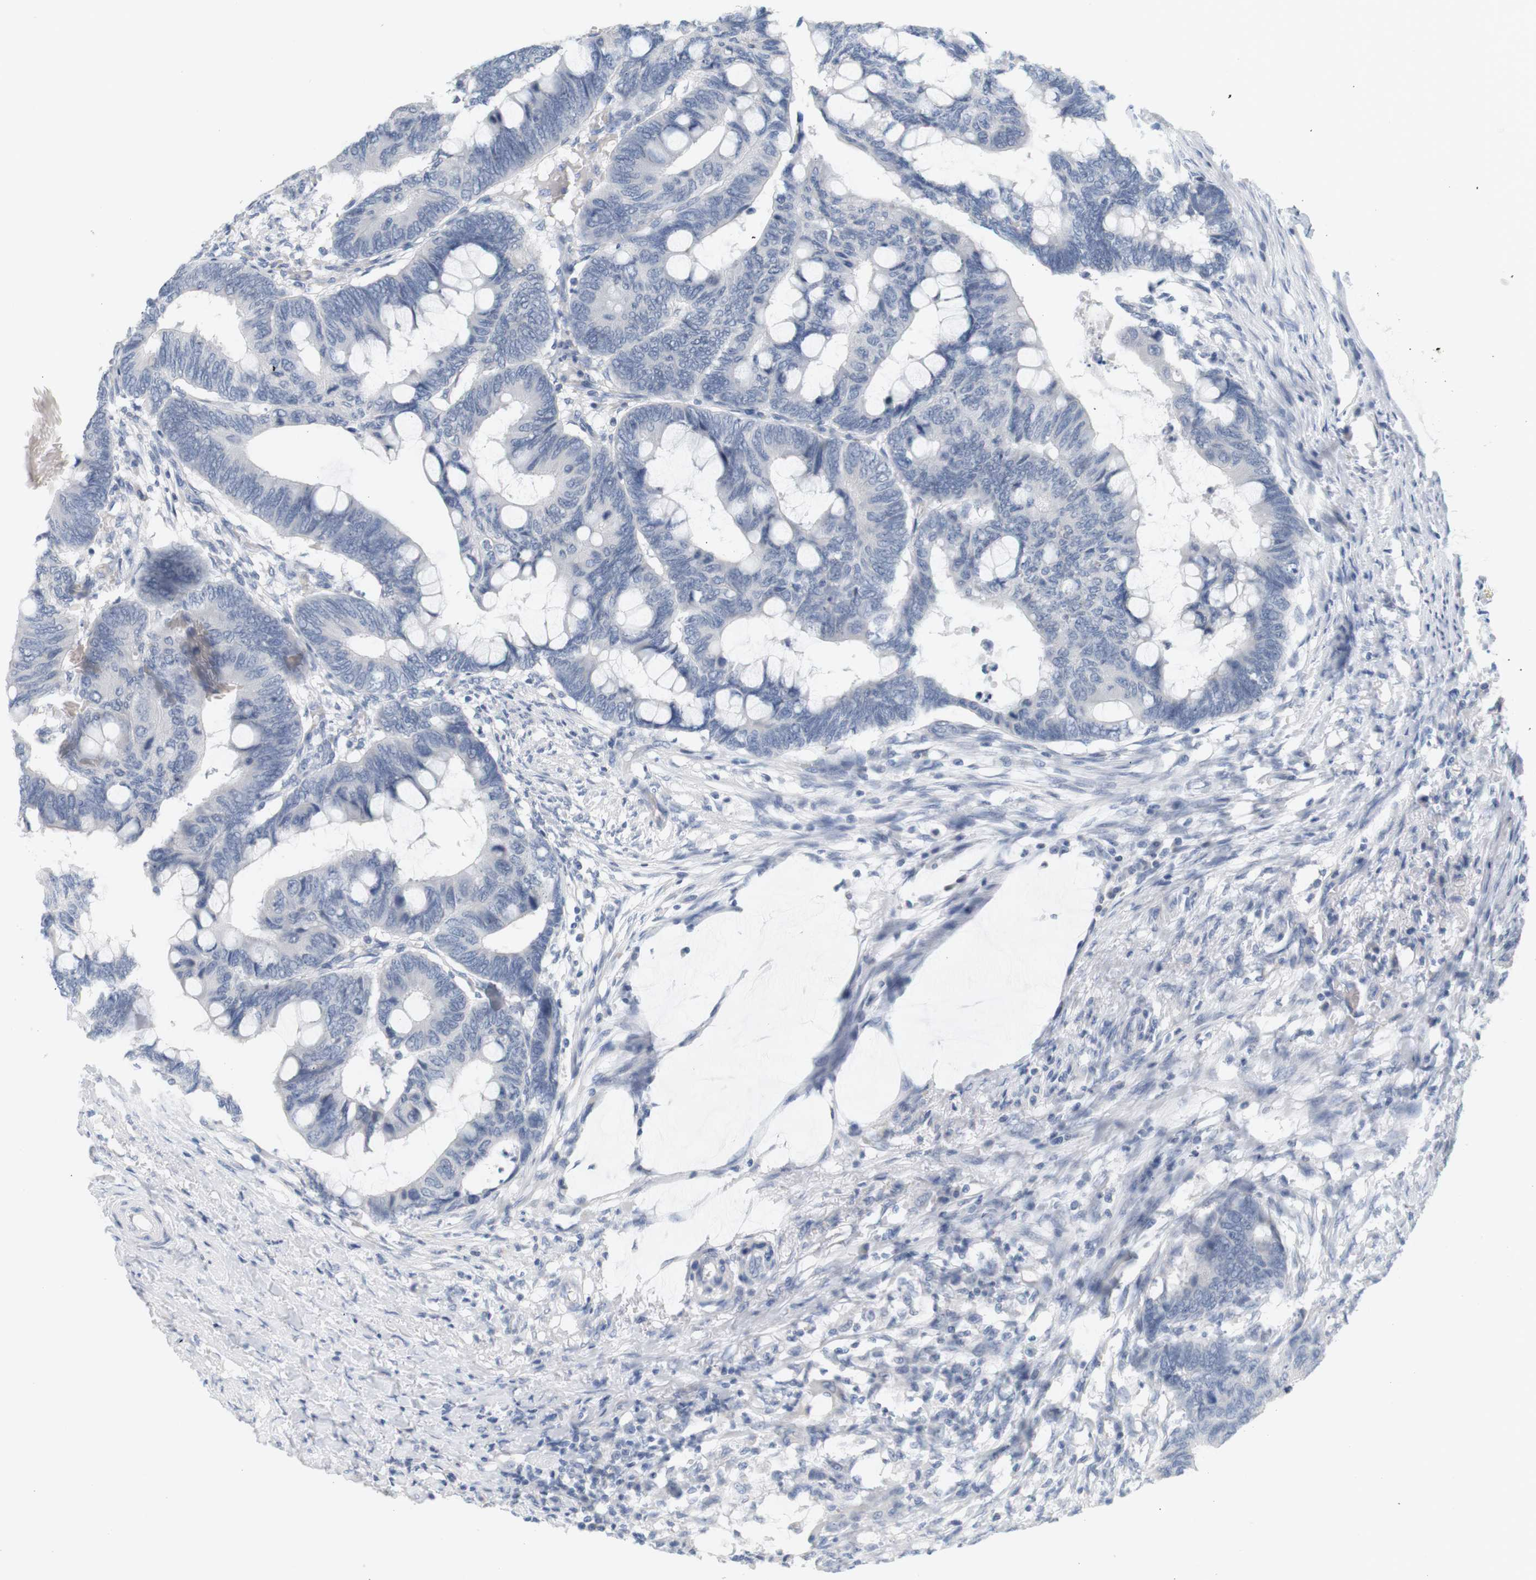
{"staining": {"intensity": "negative", "quantity": "none", "location": "none"}, "tissue": "colorectal cancer", "cell_type": "Tumor cells", "image_type": "cancer", "snomed": [{"axis": "morphology", "description": "Normal tissue, NOS"}, {"axis": "morphology", "description": "Adenocarcinoma, NOS"}, {"axis": "topography", "description": "Rectum"}, {"axis": "topography", "description": "Peripheral nerve tissue"}], "caption": "Immunohistochemistry (IHC) of human colorectal cancer shows no positivity in tumor cells.", "gene": "OPRM1", "patient": {"sex": "male", "age": 92}}